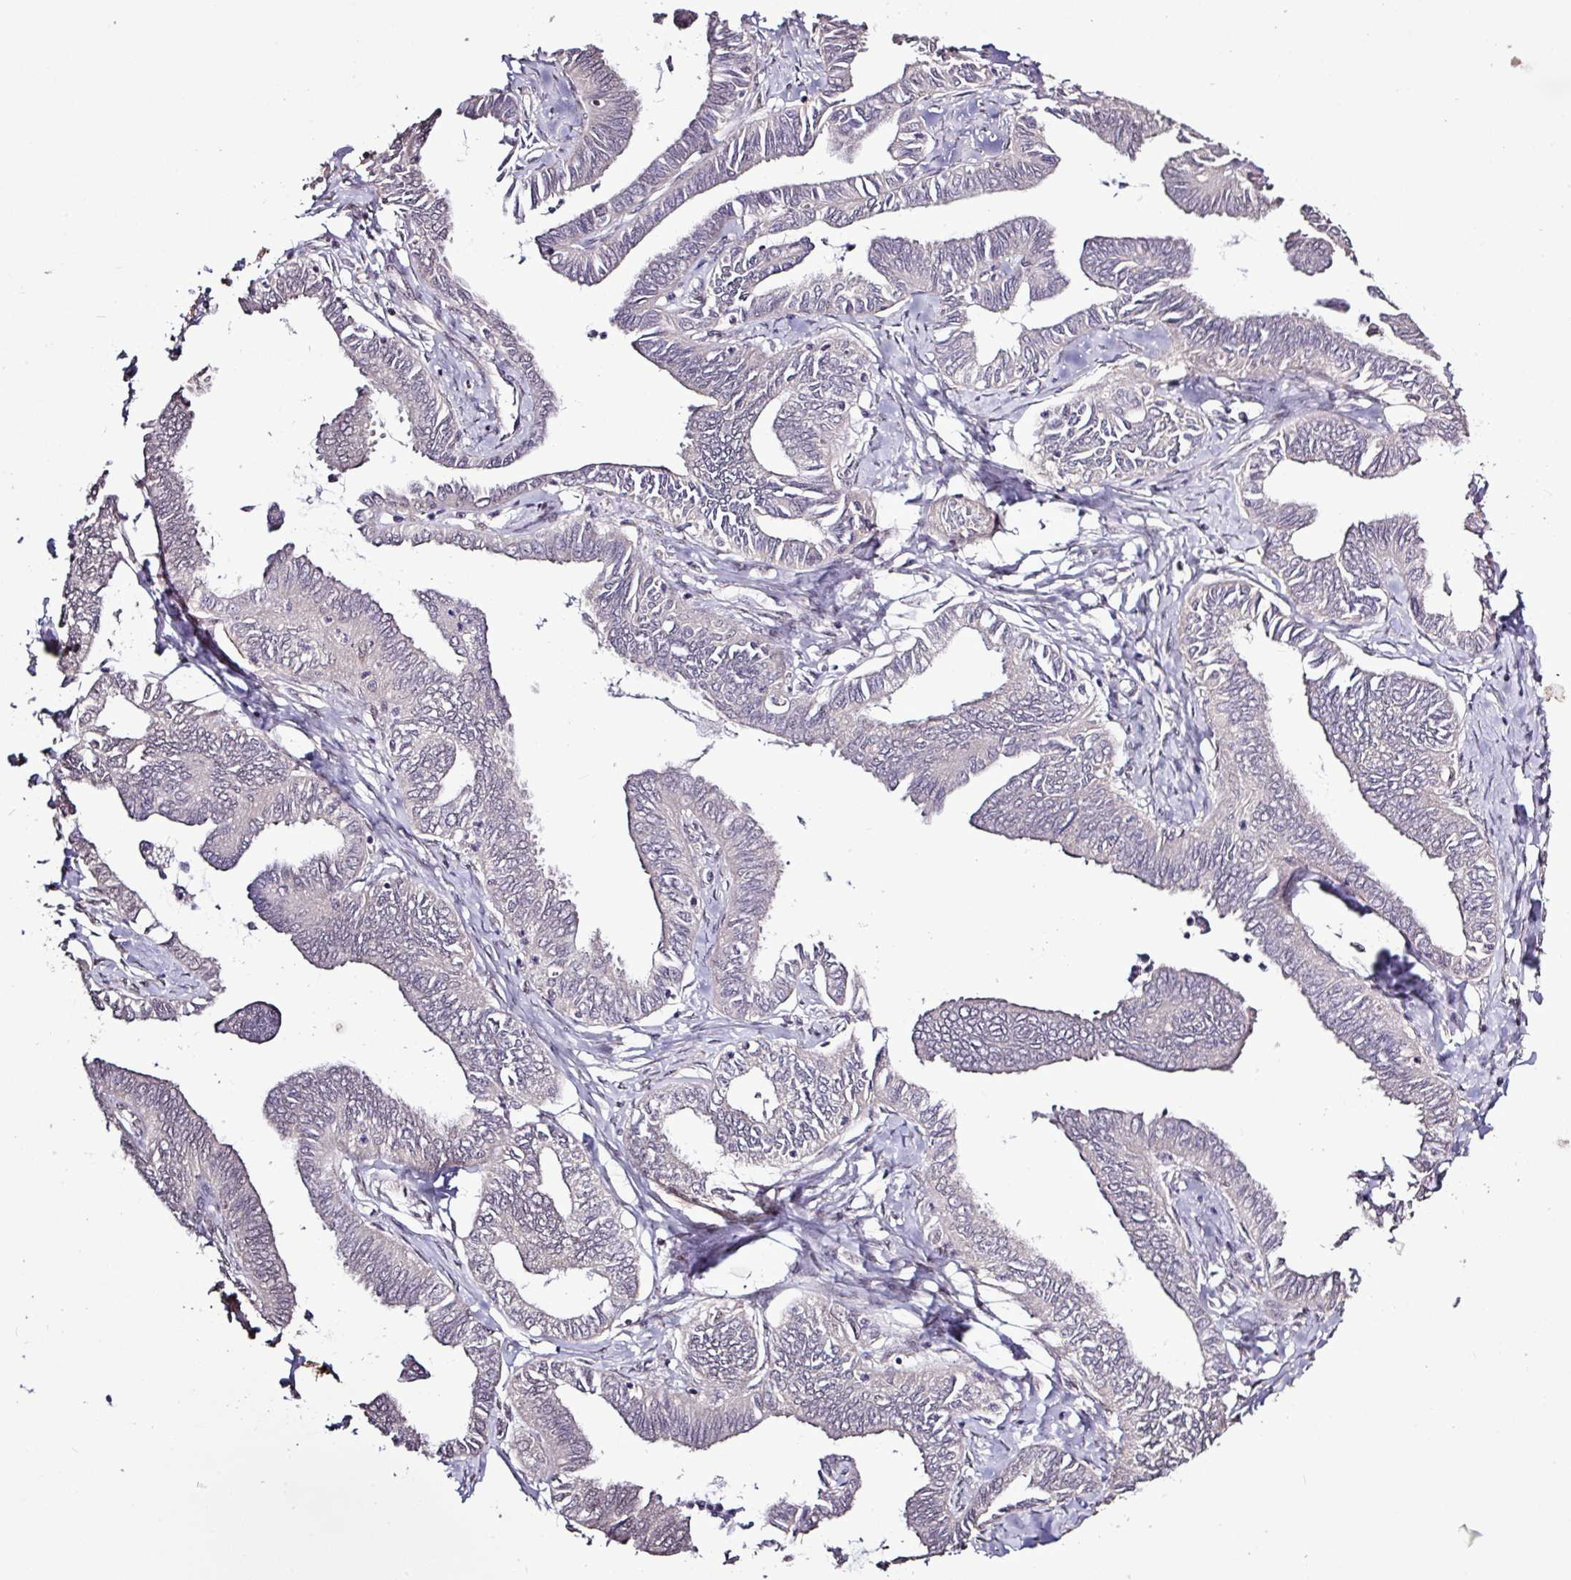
{"staining": {"intensity": "negative", "quantity": "none", "location": "none"}, "tissue": "ovarian cancer", "cell_type": "Tumor cells", "image_type": "cancer", "snomed": [{"axis": "morphology", "description": "Carcinoma, endometroid"}, {"axis": "topography", "description": "Ovary"}], "caption": "A high-resolution image shows immunohistochemistry staining of ovarian cancer, which shows no significant positivity in tumor cells.", "gene": "SKIC2", "patient": {"sex": "female", "age": 70}}